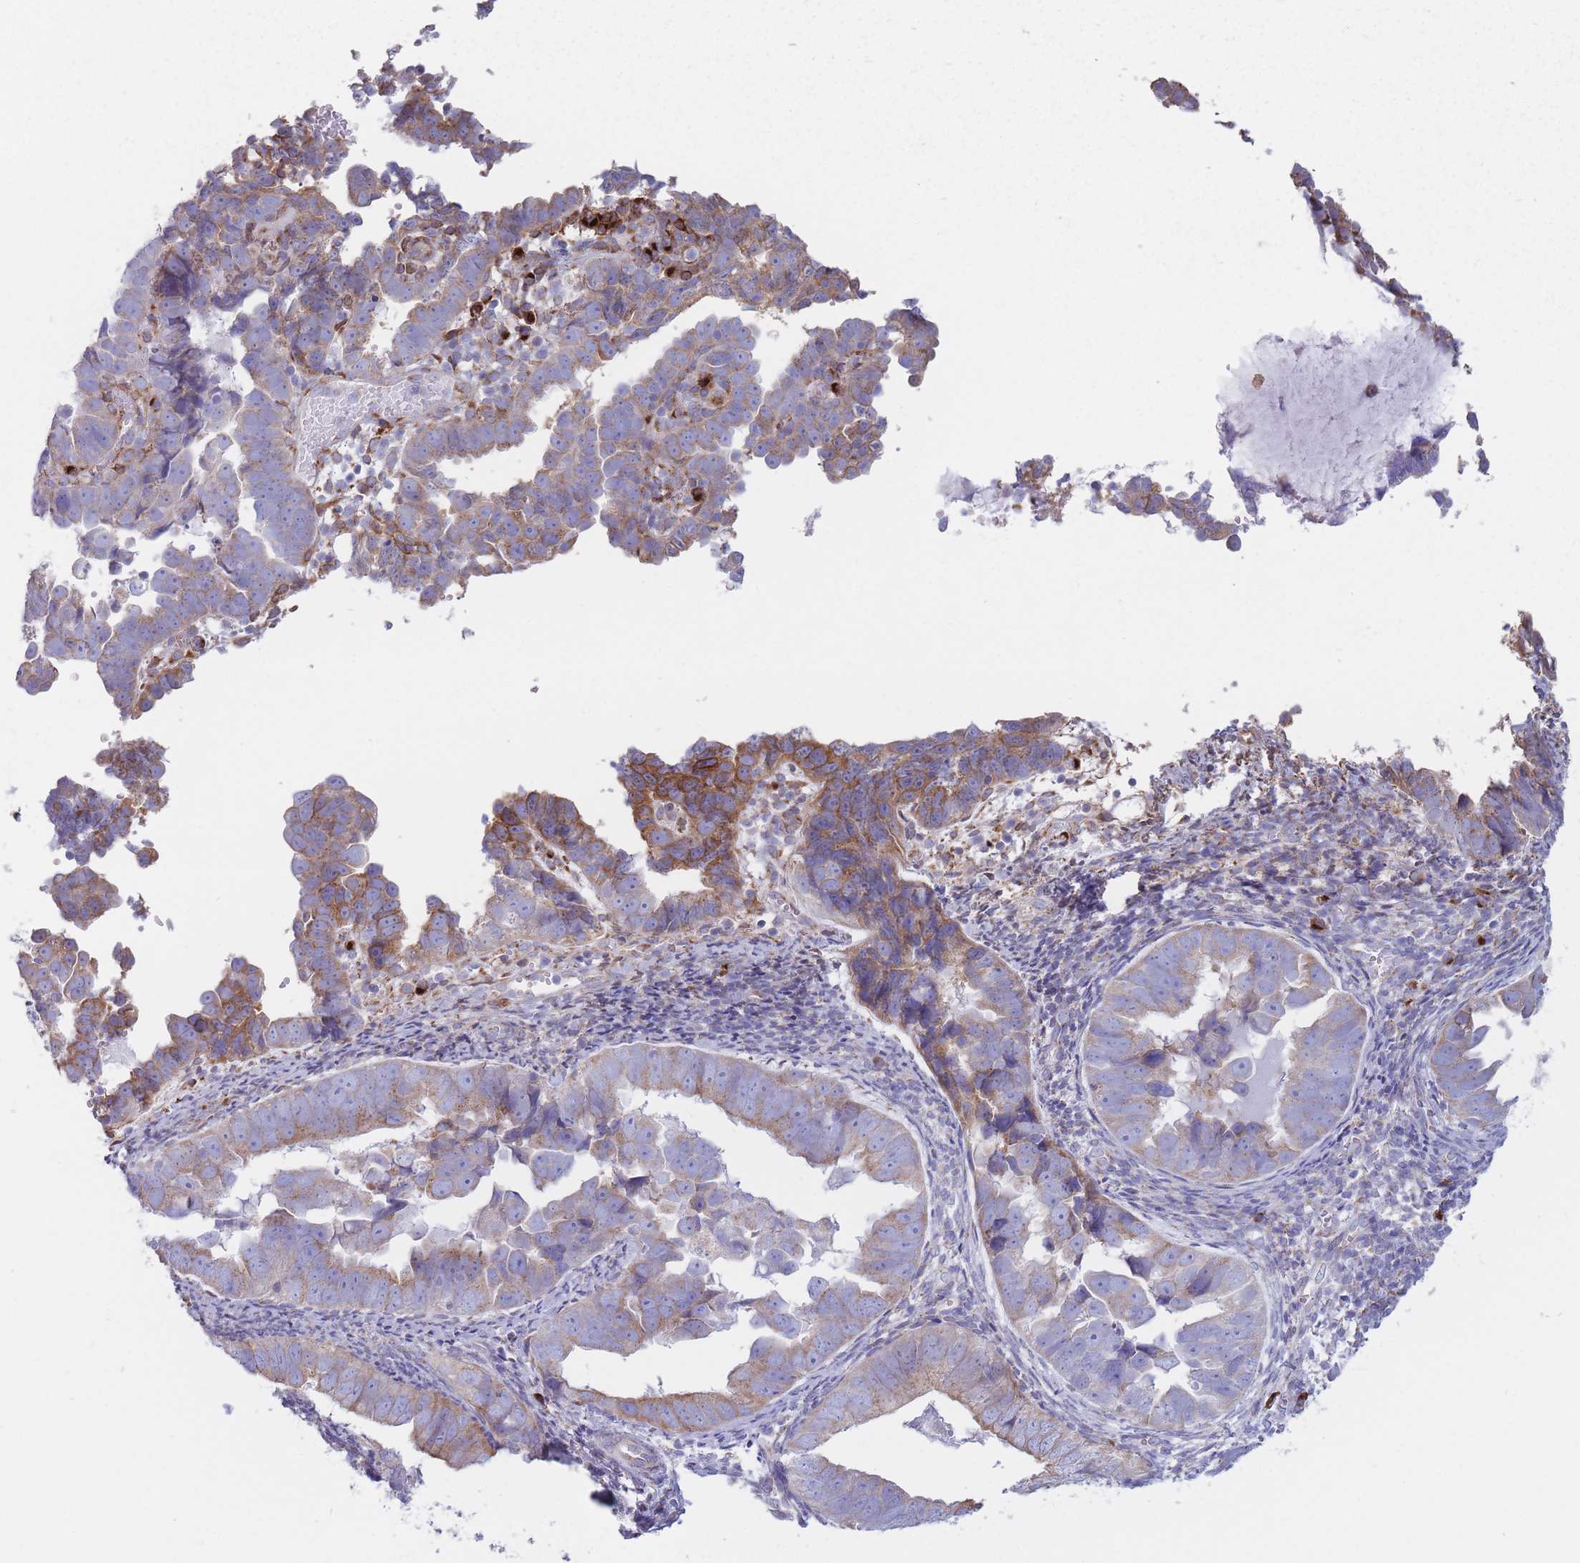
{"staining": {"intensity": "moderate", "quantity": "25%-75%", "location": "cytoplasmic/membranous"}, "tissue": "endometrial cancer", "cell_type": "Tumor cells", "image_type": "cancer", "snomed": [{"axis": "morphology", "description": "Adenocarcinoma, NOS"}, {"axis": "topography", "description": "Endometrium"}], "caption": "The image displays staining of adenocarcinoma (endometrial), revealing moderate cytoplasmic/membranous protein expression (brown color) within tumor cells.", "gene": "MRPL30", "patient": {"sex": "female", "age": 75}}